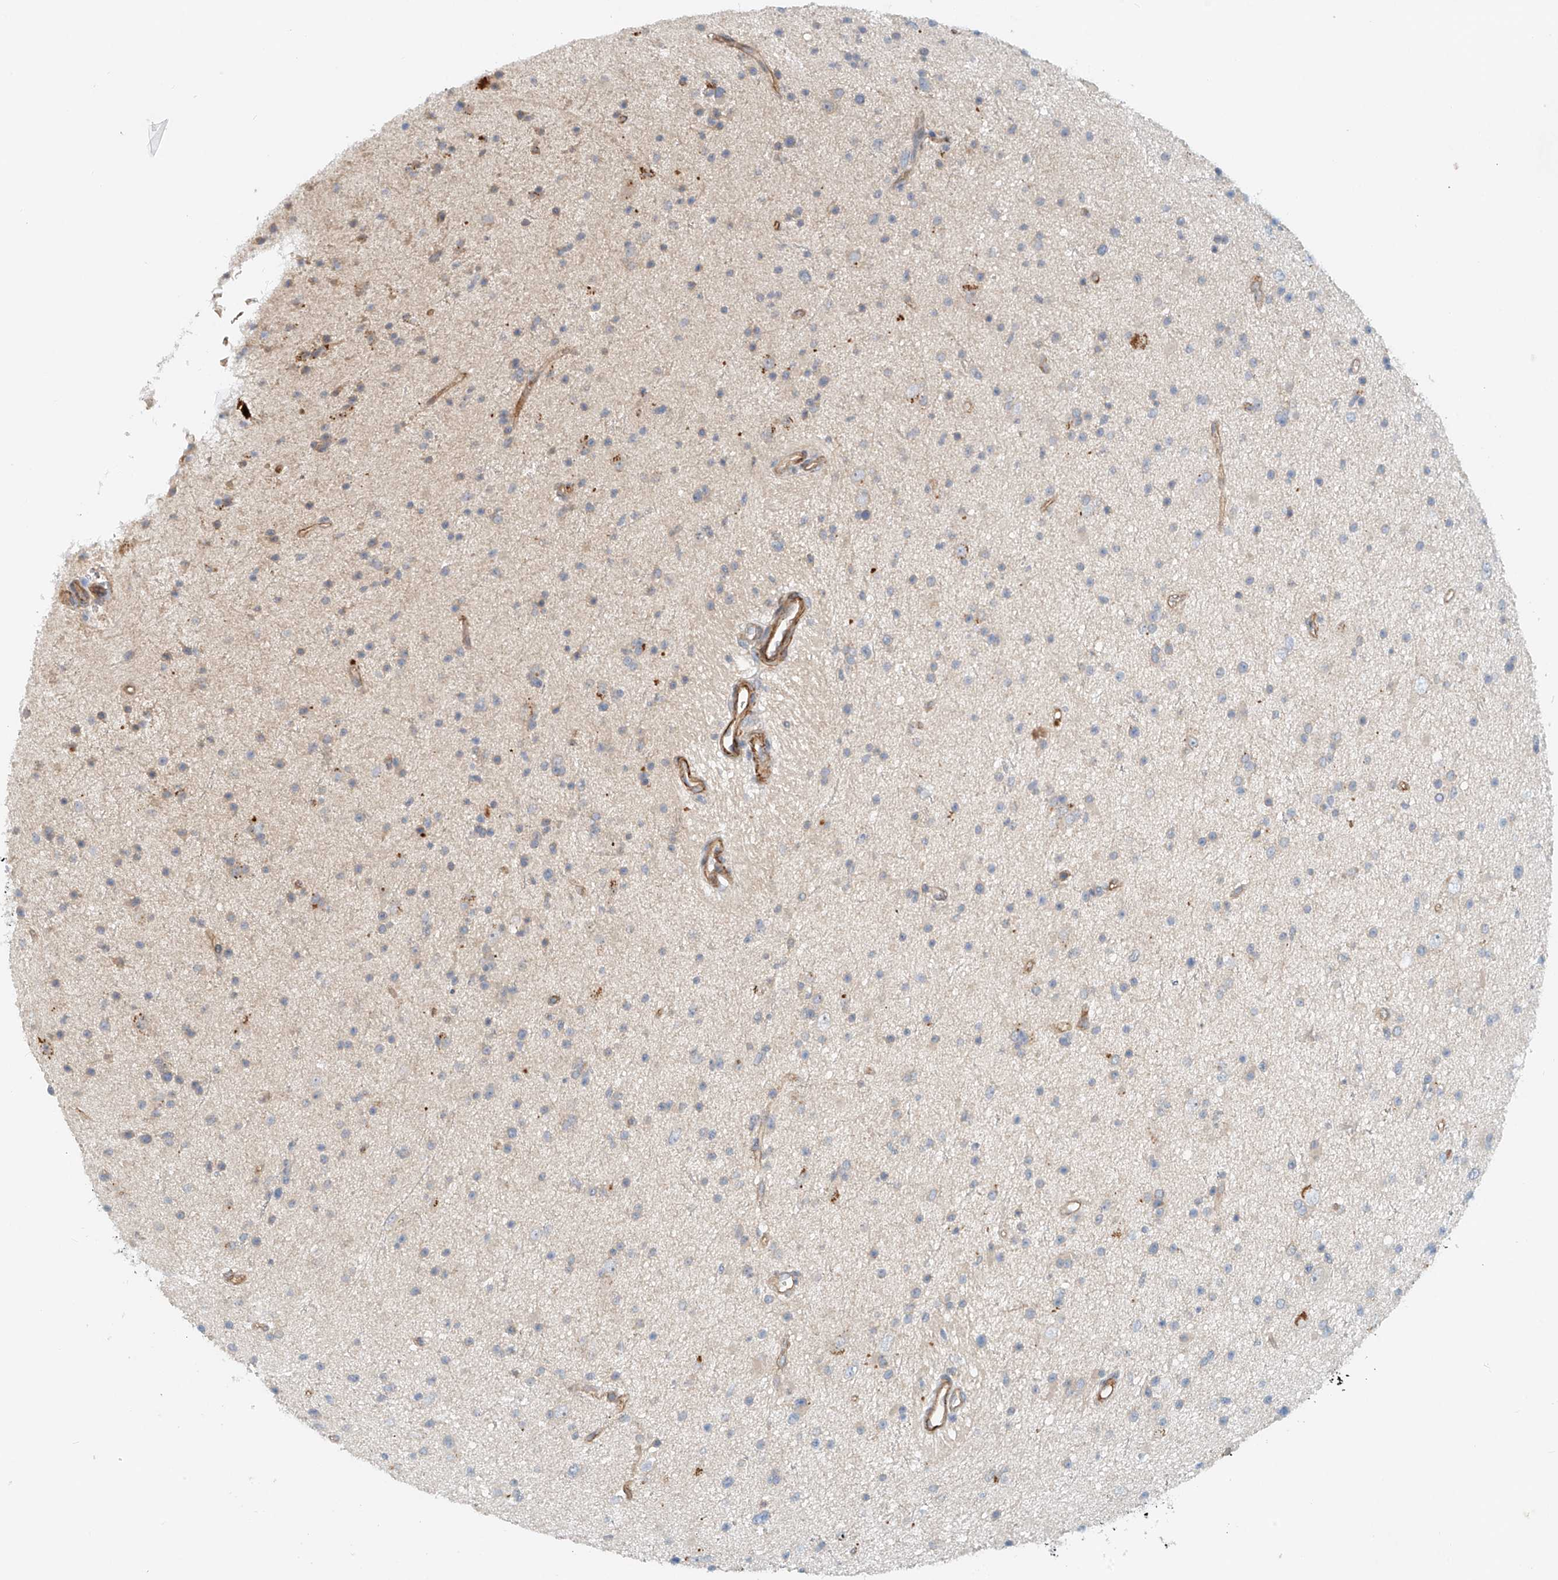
{"staining": {"intensity": "negative", "quantity": "none", "location": "none"}, "tissue": "glioma", "cell_type": "Tumor cells", "image_type": "cancer", "snomed": [{"axis": "morphology", "description": "Glioma, malignant, Low grade"}, {"axis": "topography", "description": "Cerebral cortex"}], "caption": "The photomicrograph shows no significant expression in tumor cells of low-grade glioma (malignant).", "gene": "LYRM9", "patient": {"sex": "female", "age": 39}}